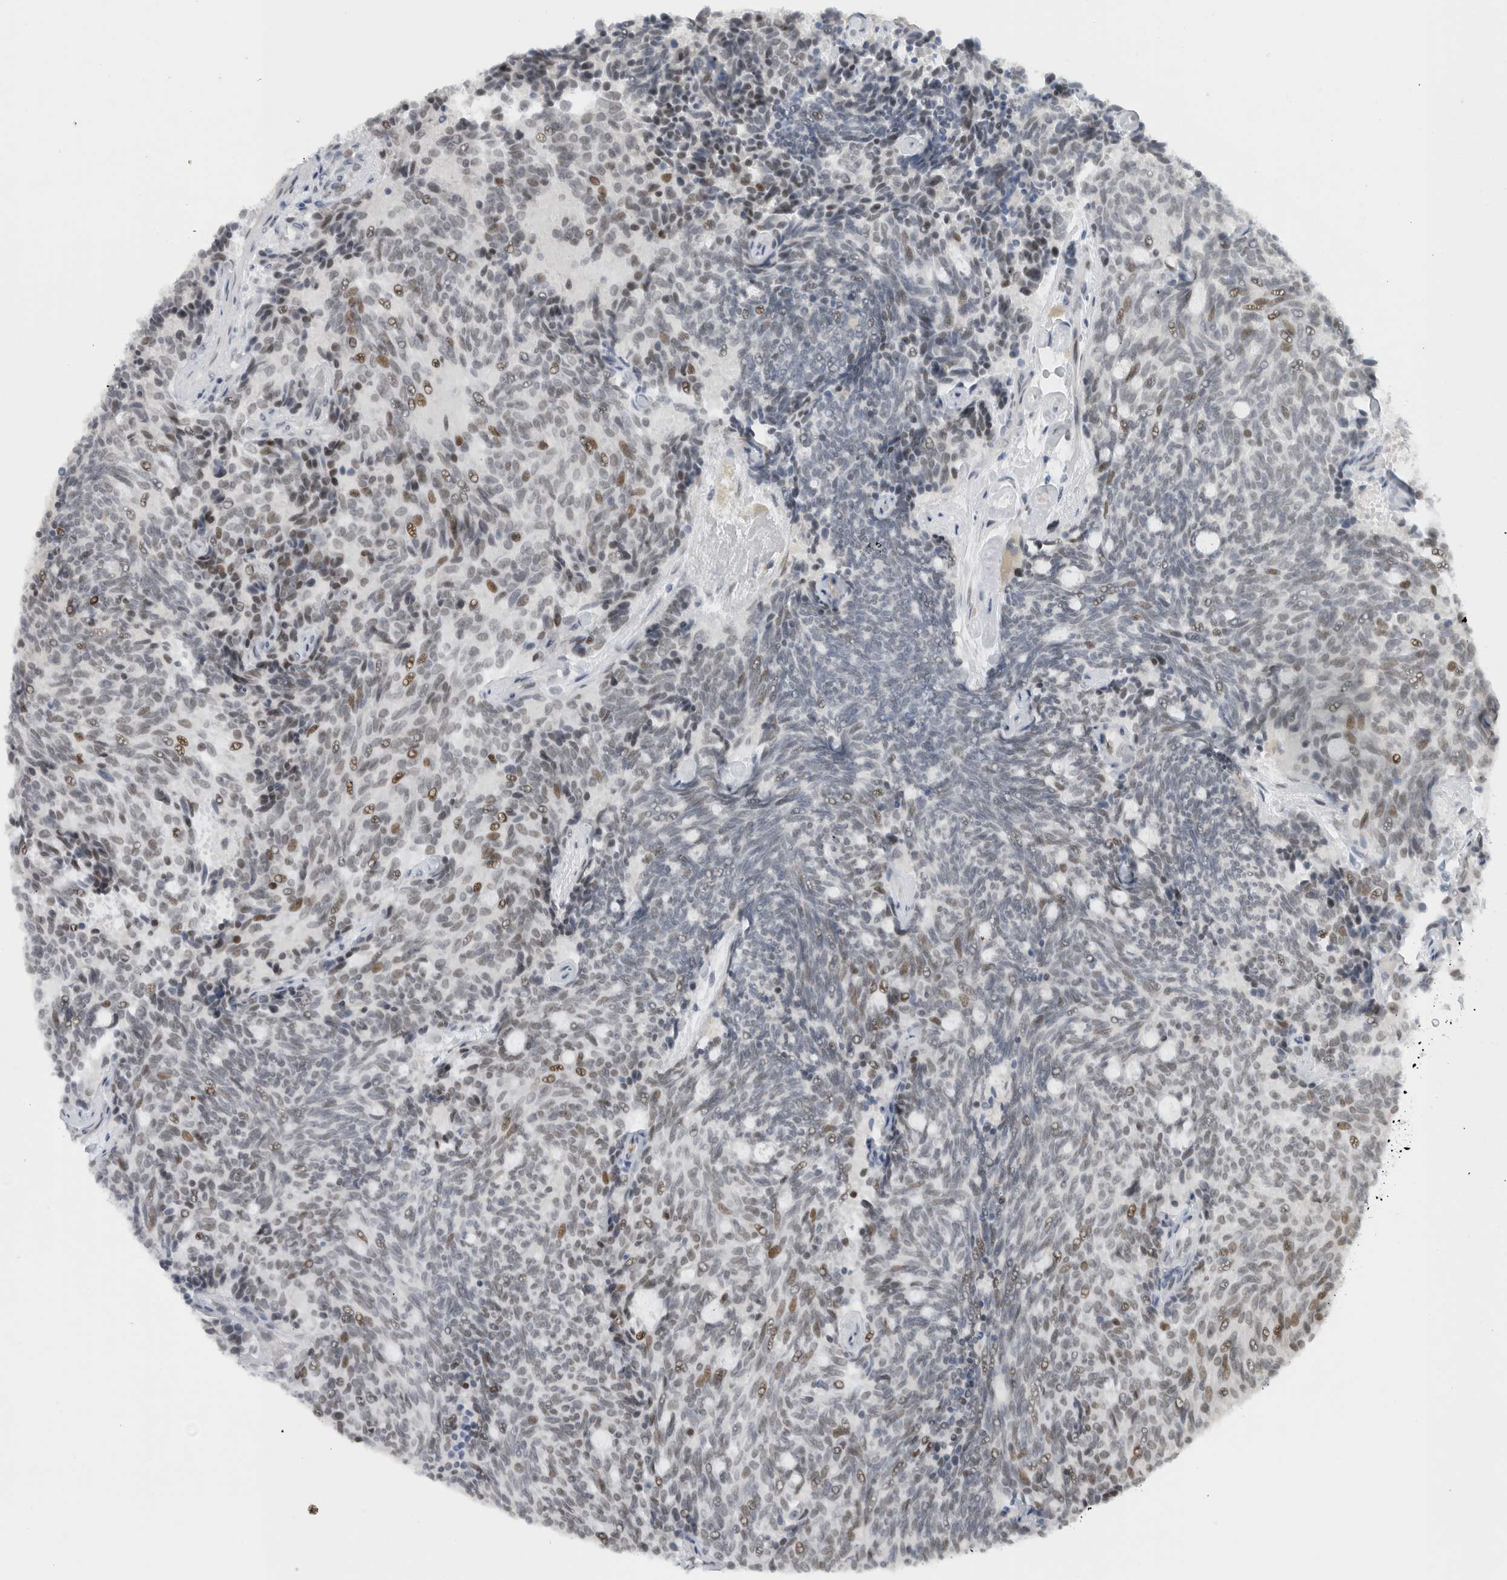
{"staining": {"intensity": "moderate", "quantity": "<25%", "location": "nuclear"}, "tissue": "carcinoid", "cell_type": "Tumor cells", "image_type": "cancer", "snomed": [{"axis": "morphology", "description": "Carcinoid, malignant, NOS"}, {"axis": "topography", "description": "Pancreas"}], "caption": "The immunohistochemical stain highlights moderate nuclear positivity in tumor cells of carcinoid tissue.", "gene": "HNRNPR", "patient": {"sex": "female", "age": 54}}